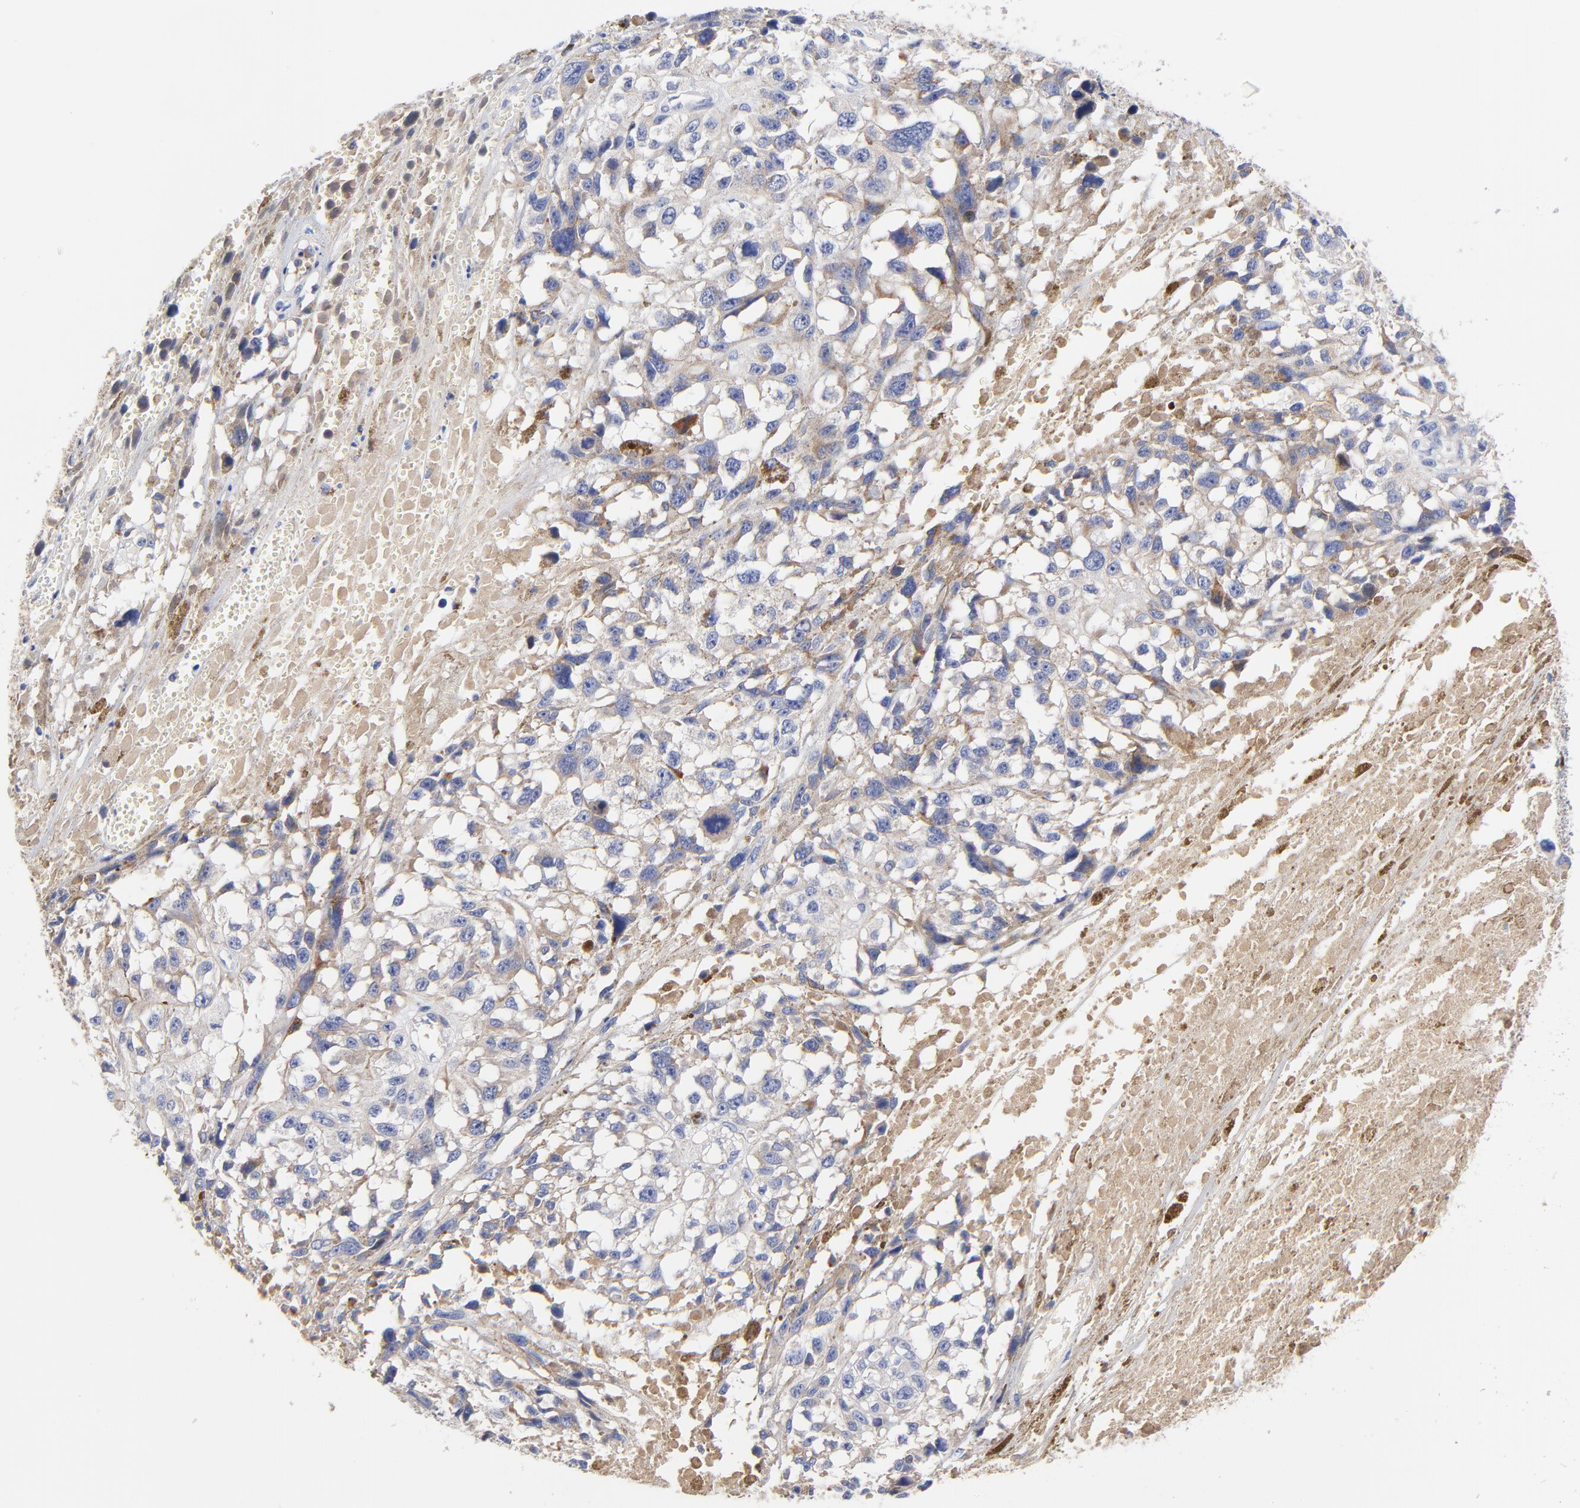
{"staining": {"intensity": "weak", "quantity": "<25%", "location": "cytoplasmic/membranous"}, "tissue": "melanoma", "cell_type": "Tumor cells", "image_type": "cancer", "snomed": [{"axis": "morphology", "description": "Malignant melanoma, Metastatic site"}, {"axis": "topography", "description": "Lymph node"}], "caption": "The image demonstrates no staining of tumor cells in melanoma.", "gene": "IGLV3-10", "patient": {"sex": "male", "age": 59}}